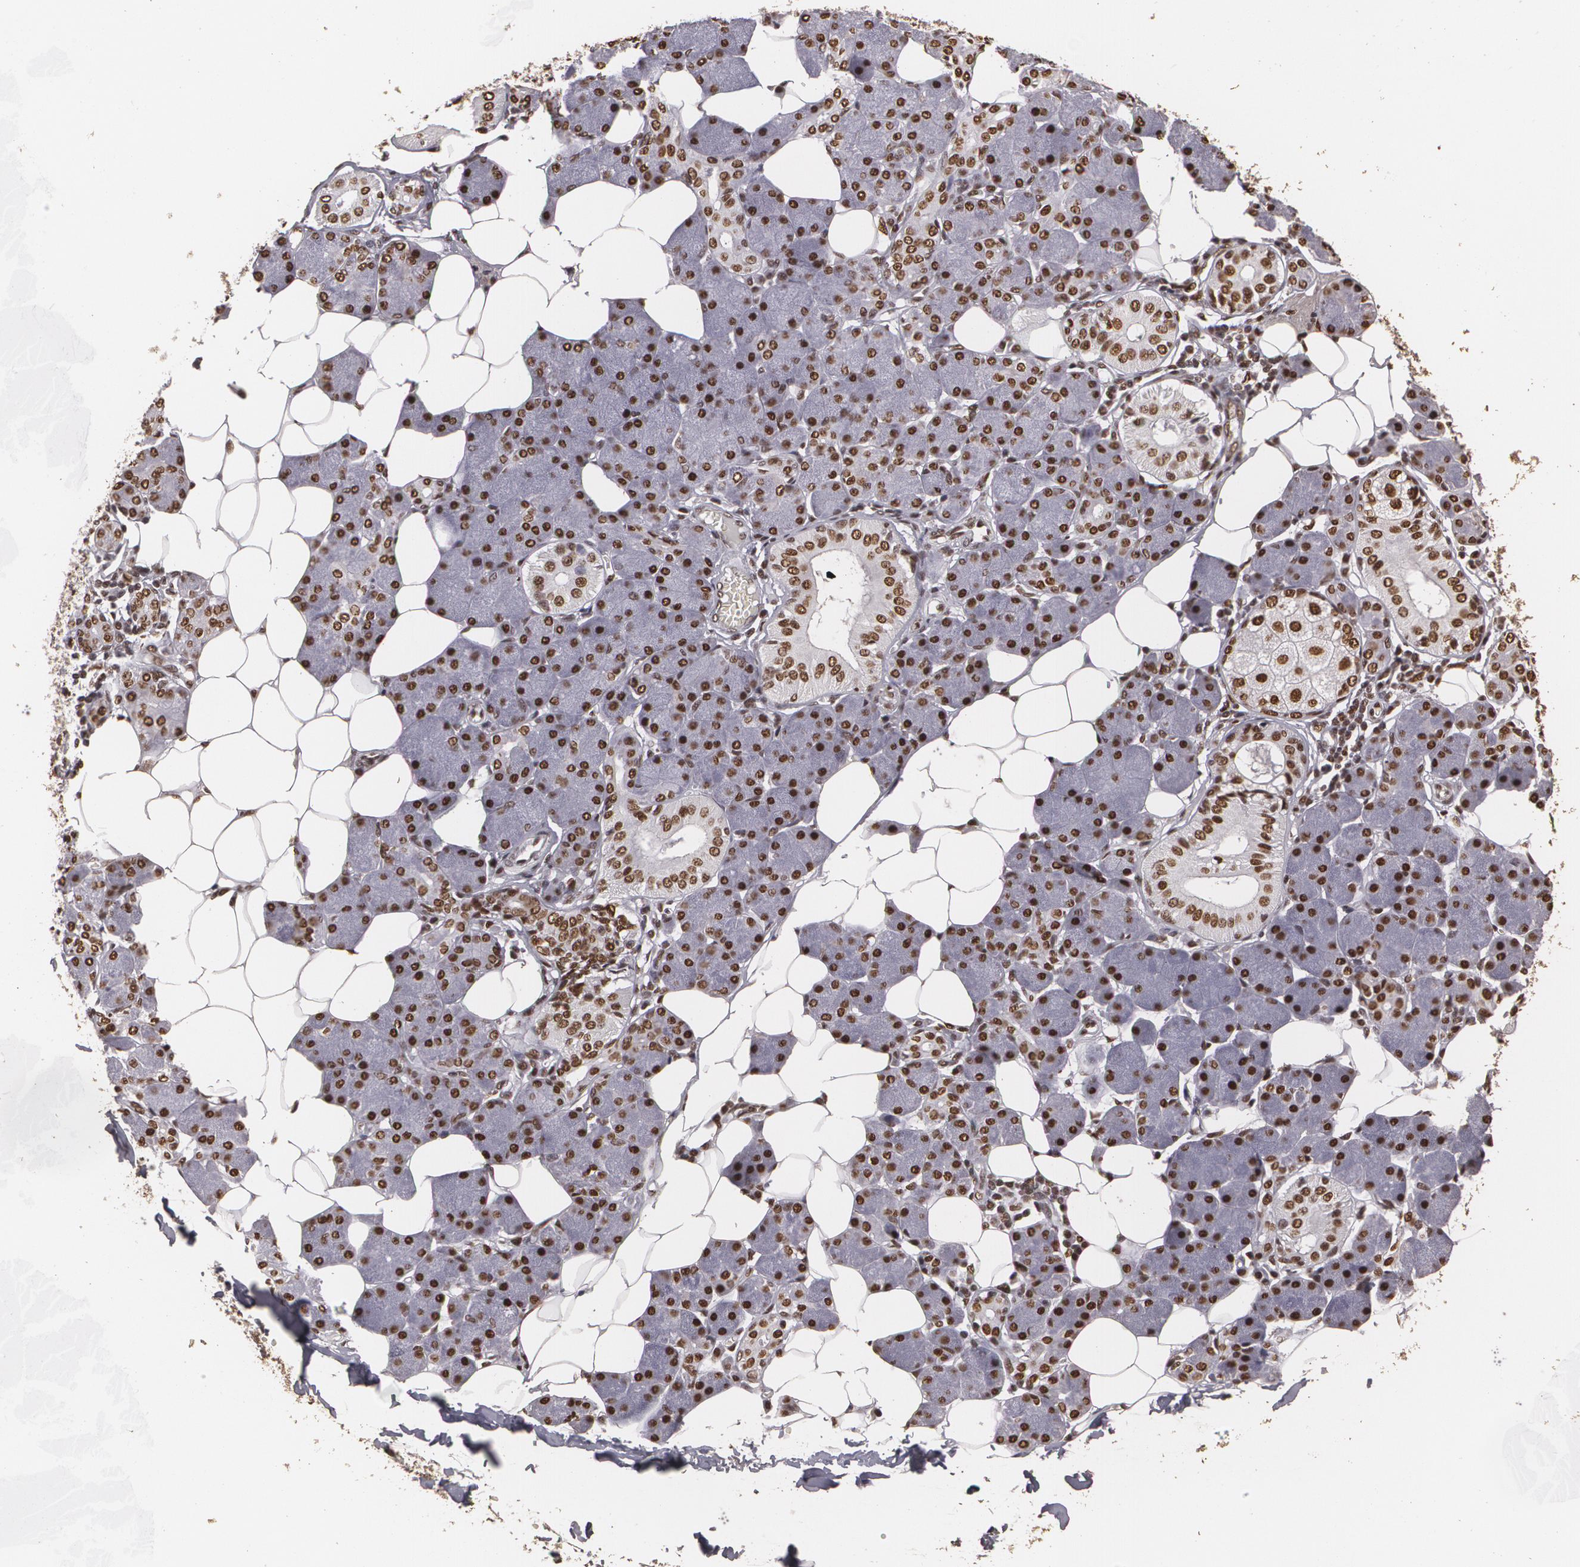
{"staining": {"intensity": "strong", "quantity": ">75%", "location": "nuclear"}, "tissue": "salivary gland", "cell_type": "Glandular cells", "image_type": "normal", "snomed": [{"axis": "morphology", "description": "Normal tissue, NOS"}, {"axis": "morphology", "description": "Adenoma, NOS"}, {"axis": "topography", "description": "Salivary gland"}], "caption": "IHC micrograph of normal salivary gland: salivary gland stained using immunohistochemistry reveals high levels of strong protein expression localized specifically in the nuclear of glandular cells, appearing as a nuclear brown color.", "gene": "RCOR1", "patient": {"sex": "female", "age": 32}}